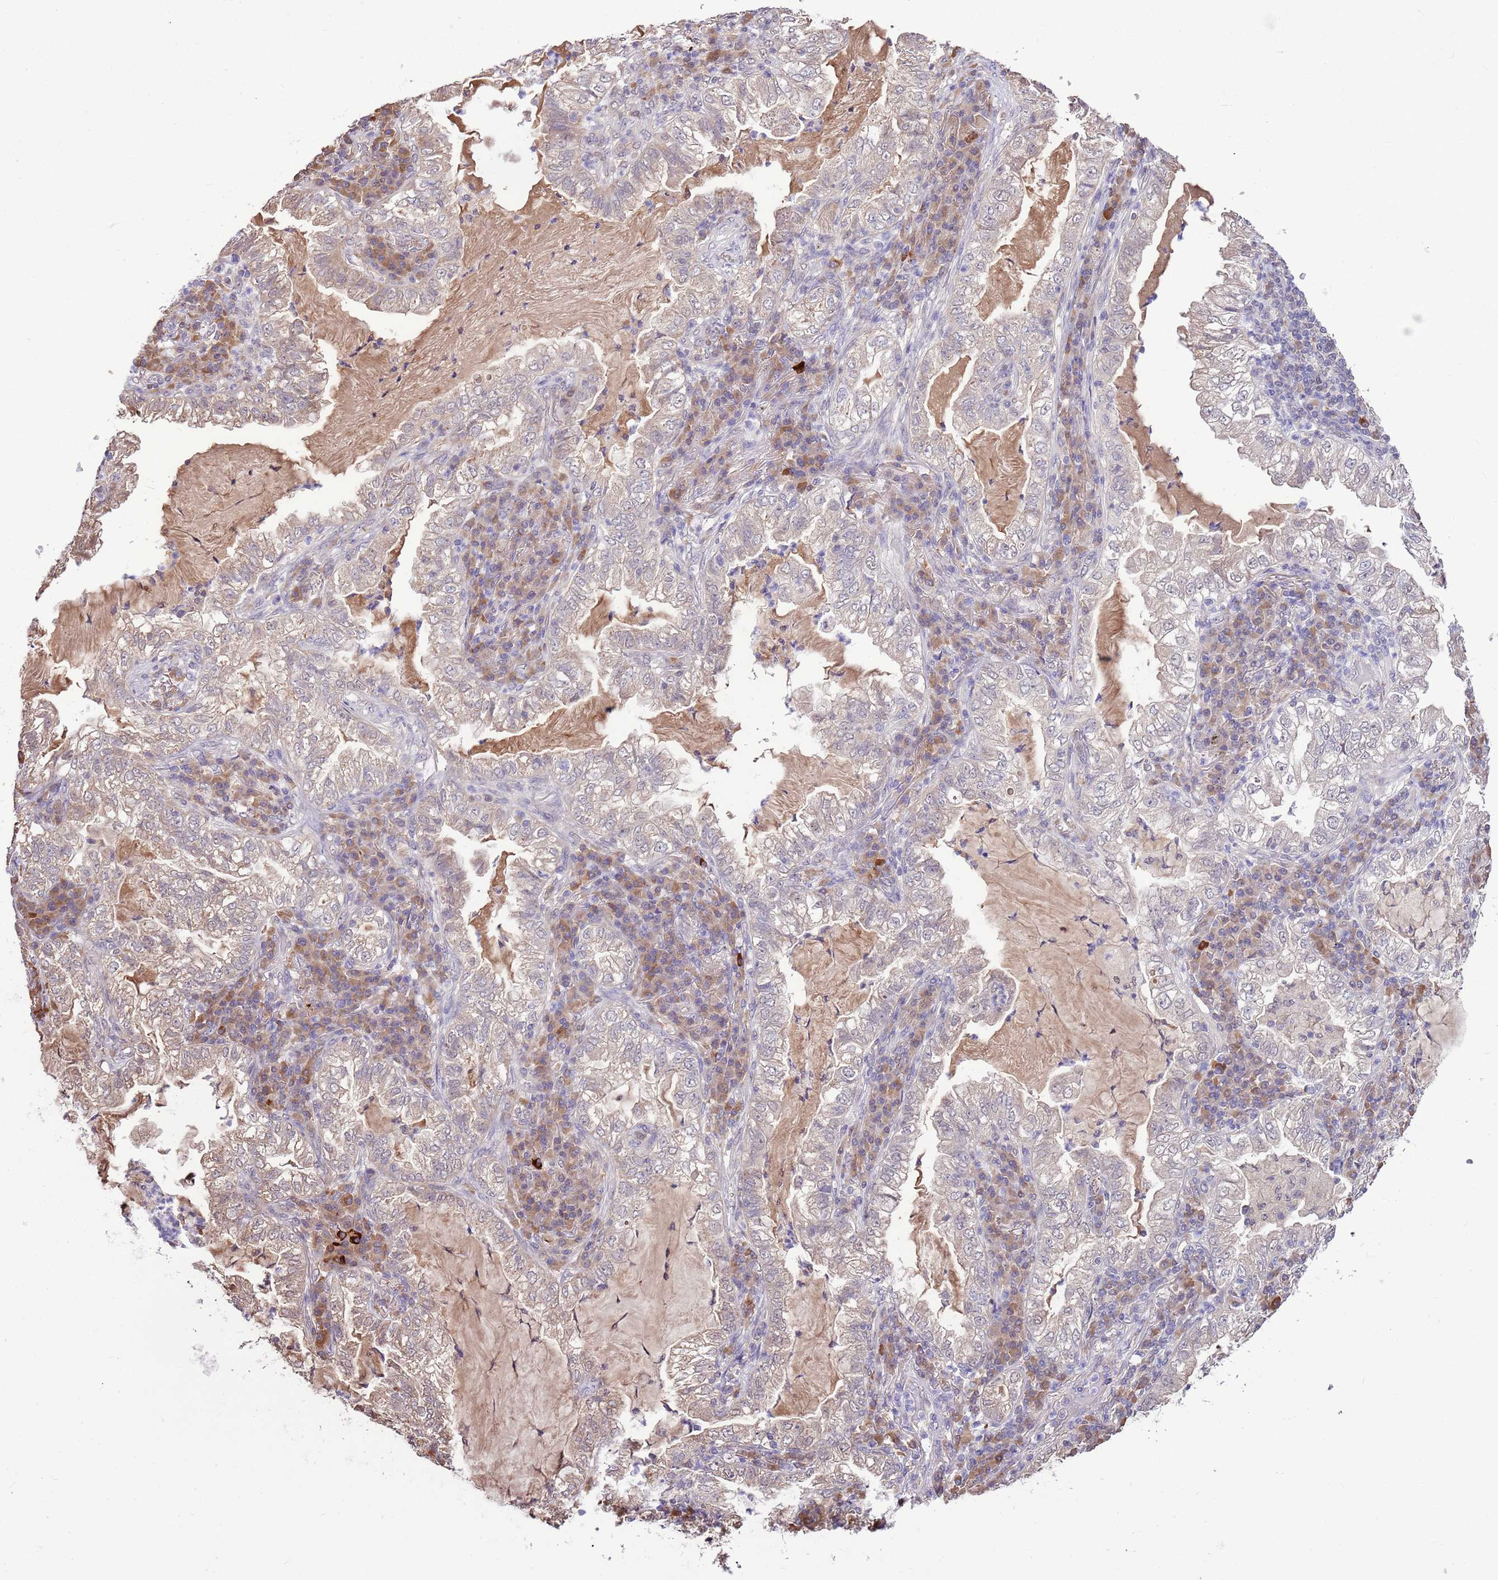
{"staining": {"intensity": "negative", "quantity": "none", "location": "none"}, "tissue": "lung cancer", "cell_type": "Tumor cells", "image_type": "cancer", "snomed": [{"axis": "morphology", "description": "Adenocarcinoma, NOS"}, {"axis": "topography", "description": "Lung"}], "caption": "Tumor cells show no significant positivity in lung cancer (adenocarcinoma). (Stains: DAB immunohistochemistry (IHC) with hematoxylin counter stain, Microscopy: brightfield microscopy at high magnification).", "gene": "BBS5", "patient": {"sex": "female", "age": 73}}